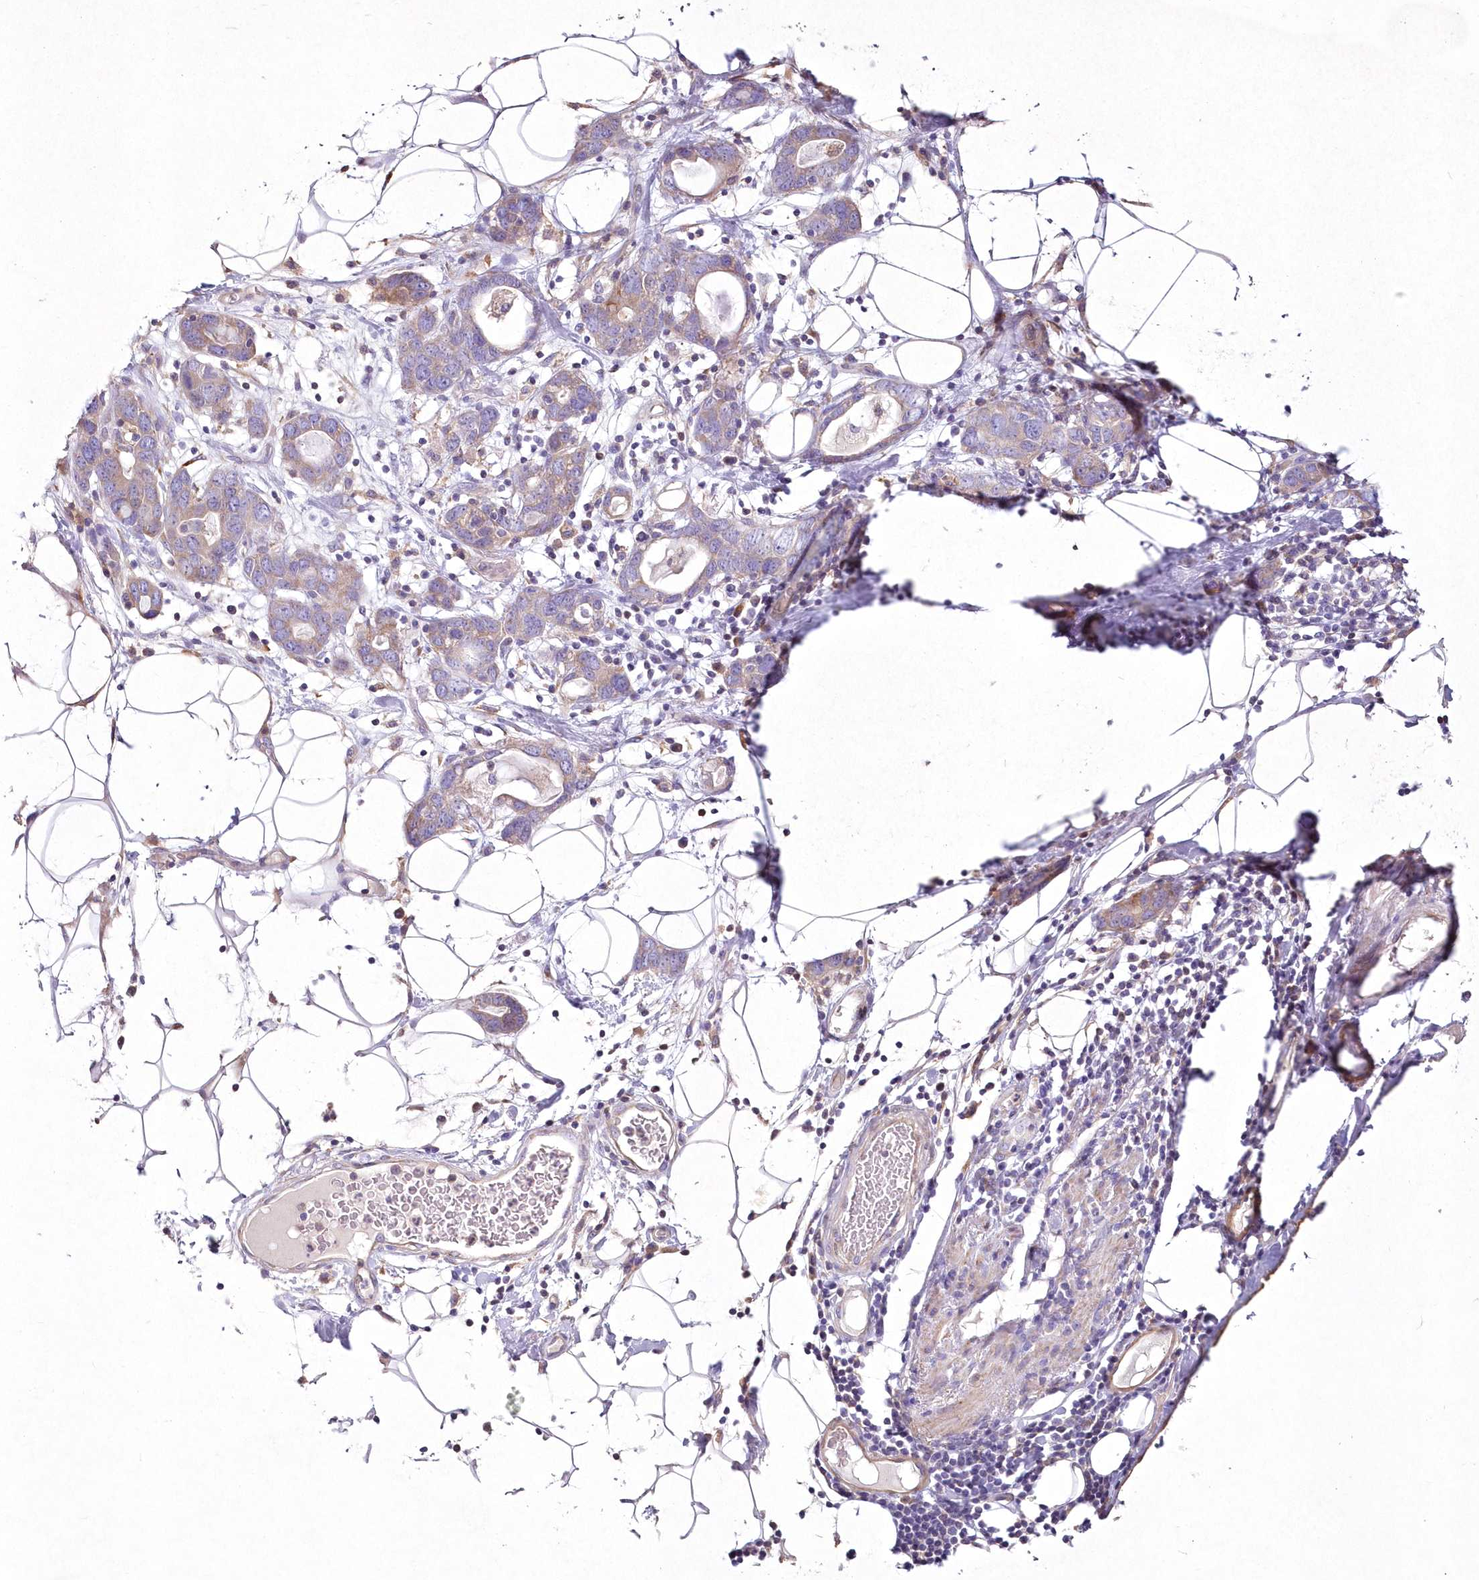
{"staining": {"intensity": "weak", "quantity": ">75%", "location": "cytoplasmic/membranous"}, "tissue": "stomach cancer", "cell_type": "Tumor cells", "image_type": "cancer", "snomed": [{"axis": "morphology", "description": "Adenocarcinoma, NOS"}, {"axis": "topography", "description": "Stomach, lower"}], "caption": "This micrograph reveals stomach adenocarcinoma stained with immunohistochemistry to label a protein in brown. The cytoplasmic/membranous of tumor cells show weak positivity for the protein. Nuclei are counter-stained blue.", "gene": "ARFGEF3", "patient": {"sex": "female", "age": 93}}